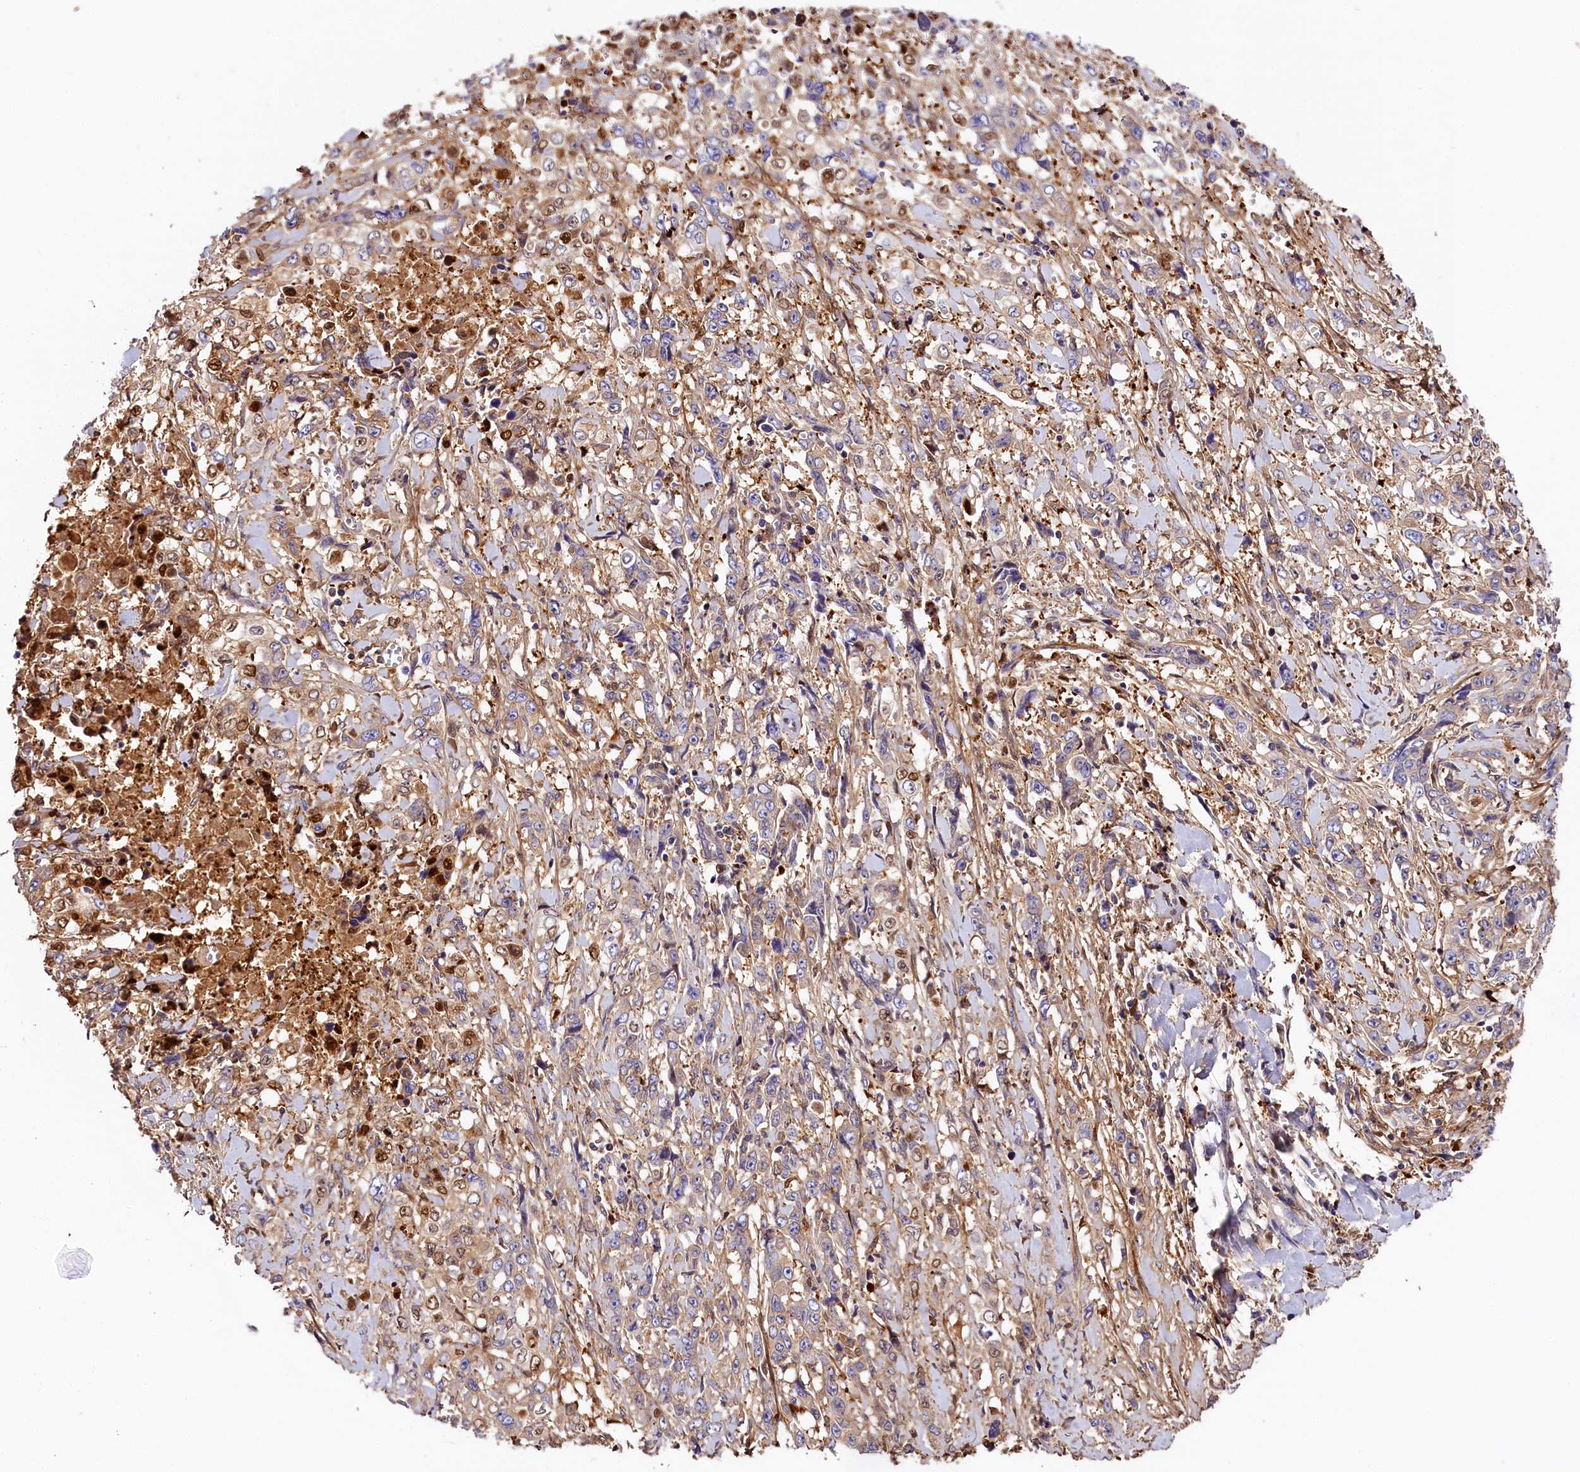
{"staining": {"intensity": "negative", "quantity": "none", "location": "none"}, "tissue": "stomach cancer", "cell_type": "Tumor cells", "image_type": "cancer", "snomed": [{"axis": "morphology", "description": "Adenocarcinoma, NOS"}, {"axis": "topography", "description": "Stomach, upper"}], "caption": "This is a image of IHC staining of stomach adenocarcinoma, which shows no staining in tumor cells. (DAB (3,3'-diaminobenzidine) immunohistochemistry (IHC), high magnification).", "gene": "KATNB1", "patient": {"sex": "male", "age": 62}}